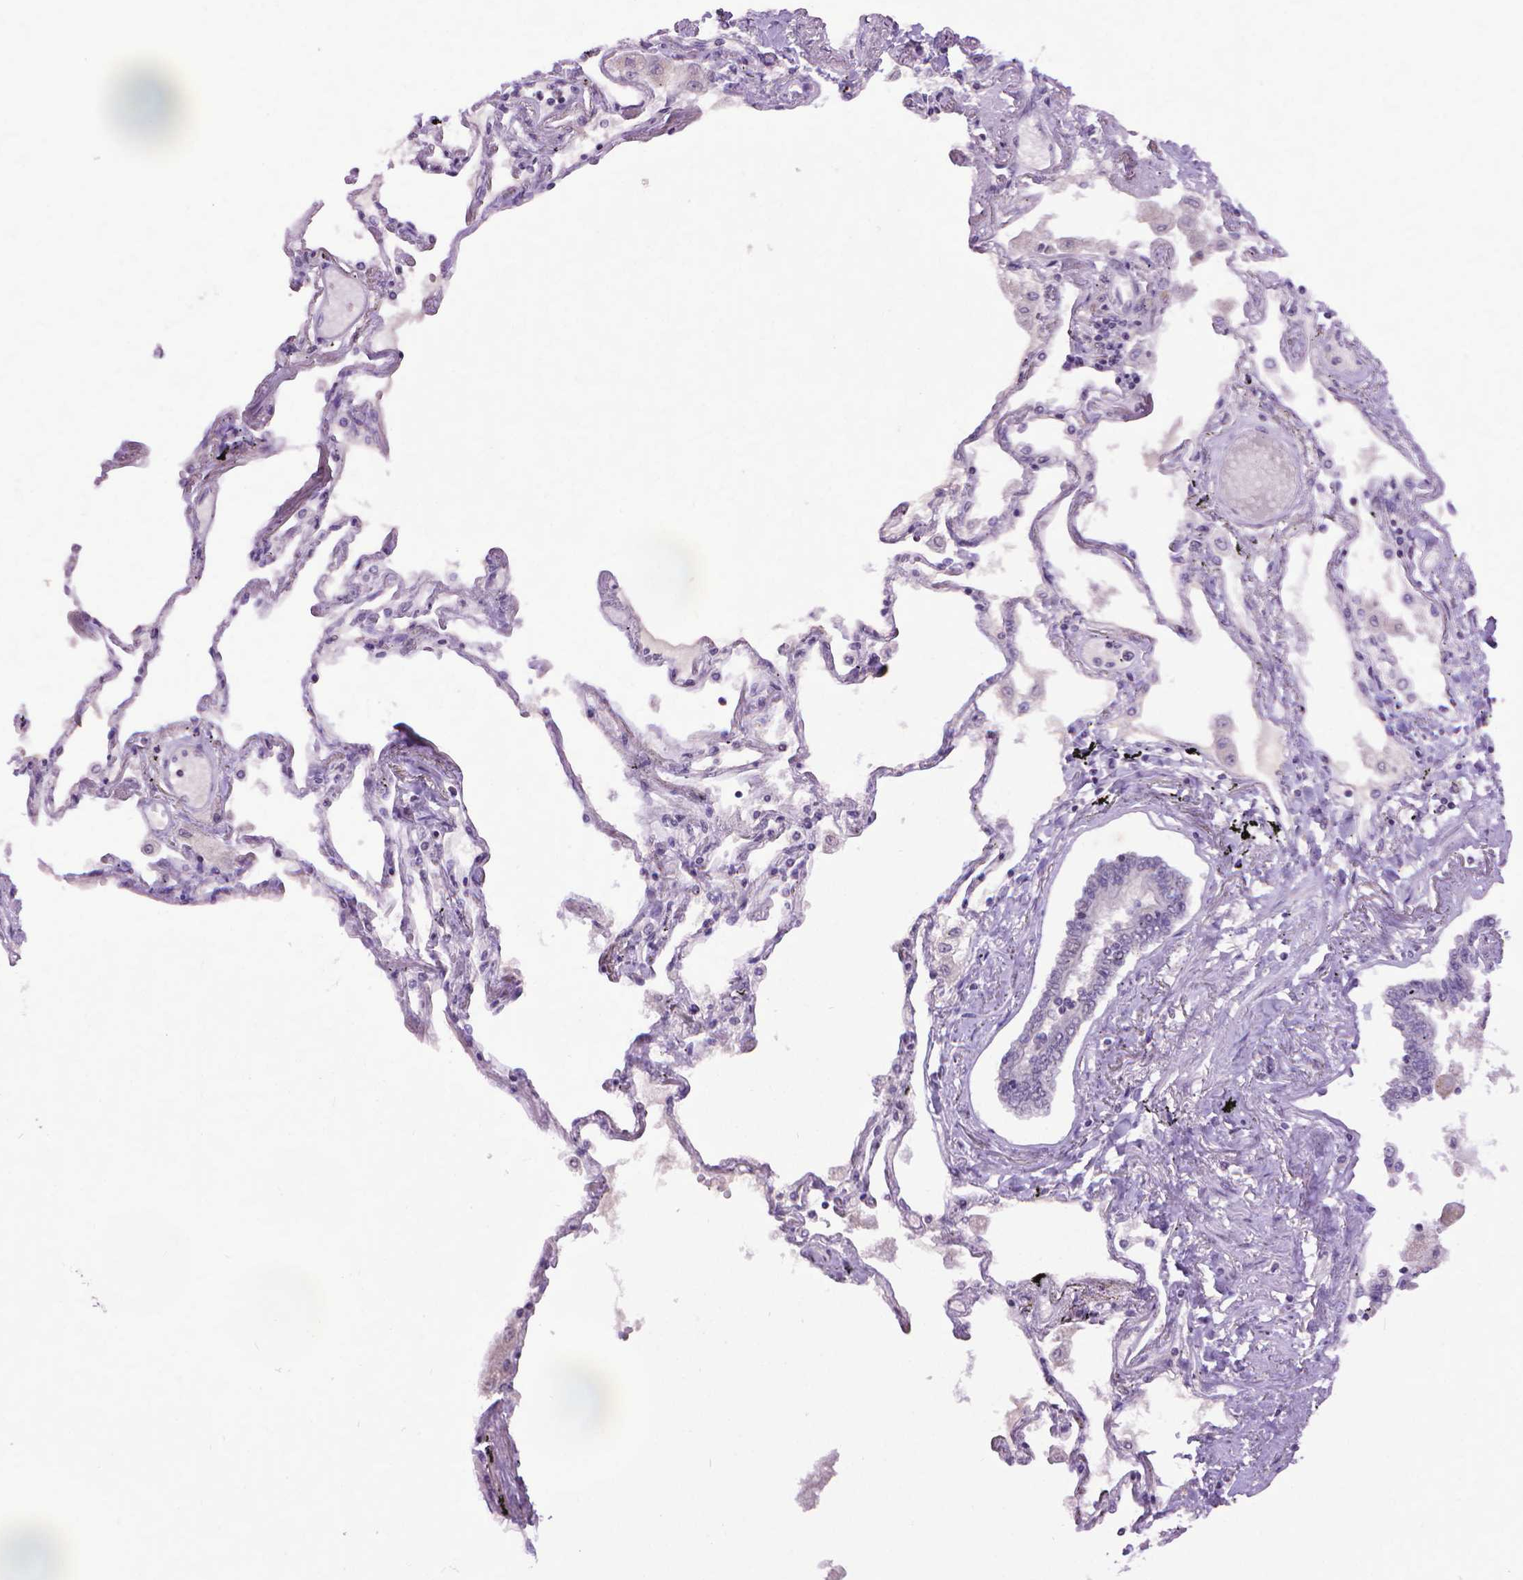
{"staining": {"intensity": "negative", "quantity": "none", "location": "none"}, "tissue": "lung", "cell_type": "Alveolar cells", "image_type": "normal", "snomed": [{"axis": "morphology", "description": "Normal tissue, NOS"}, {"axis": "morphology", "description": "Adenocarcinoma, NOS"}, {"axis": "topography", "description": "Cartilage tissue"}, {"axis": "topography", "description": "Lung"}], "caption": "Immunohistochemistry micrograph of normal human lung stained for a protein (brown), which shows no staining in alveolar cells.", "gene": "KMO", "patient": {"sex": "female", "age": 67}}